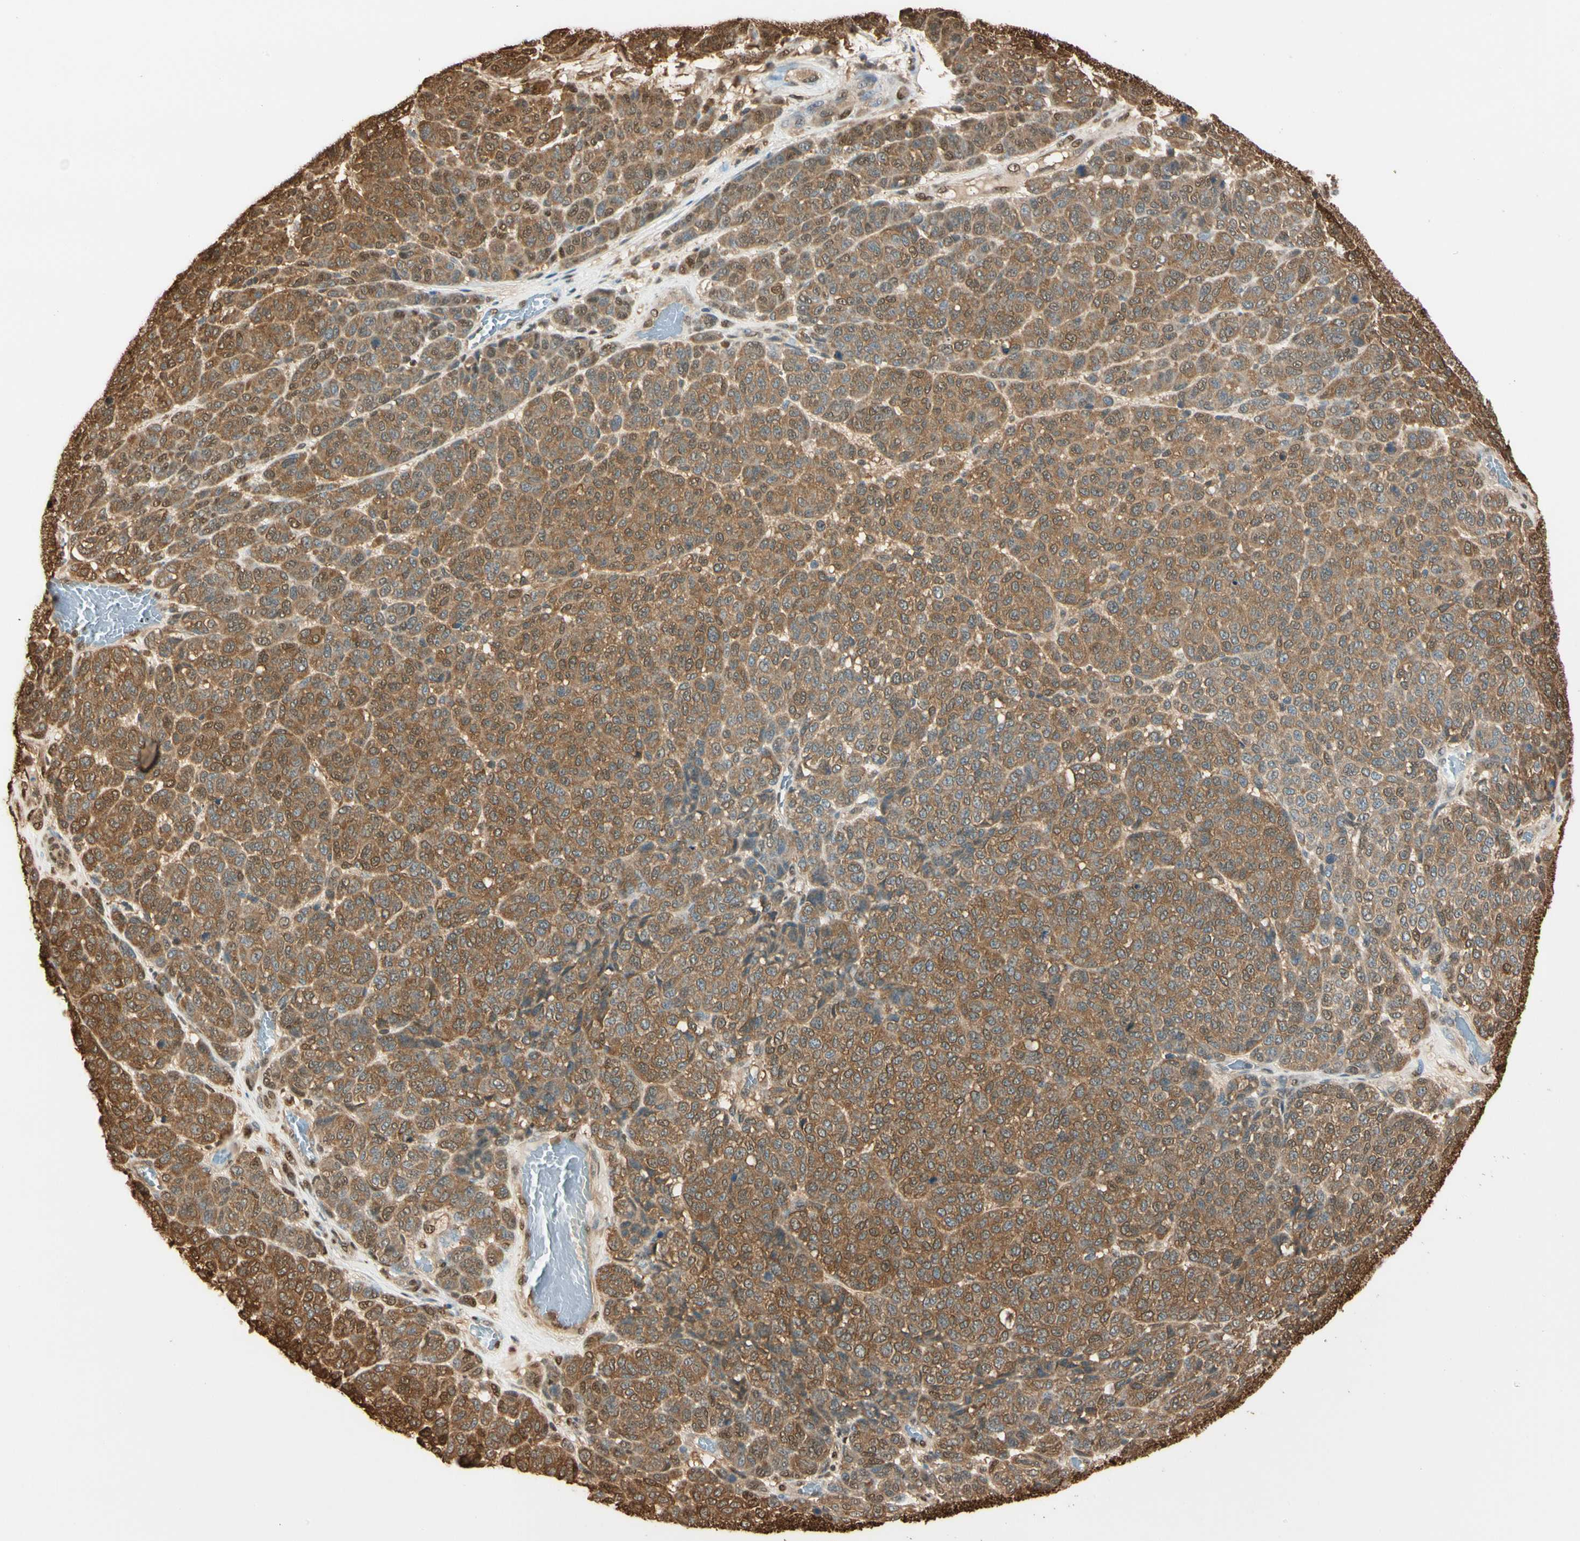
{"staining": {"intensity": "moderate", "quantity": ">75%", "location": "cytoplasmic/membranous"}, "tissue": "melanoma", "cell_type": "Tumor cells", "image_type": "cancer", "snomed": [{"axis": "morphology", "description": "Malignant melanoma, NOS"}, {"axis": "topography", "description": "Skin"}], "caption": "A brown stain labels moderate cytoplasmic/membranous staining of a protein in human melanoma tumor cells.", "gene": "PNCK", "patient": {"sex": "male", "age": 59}}